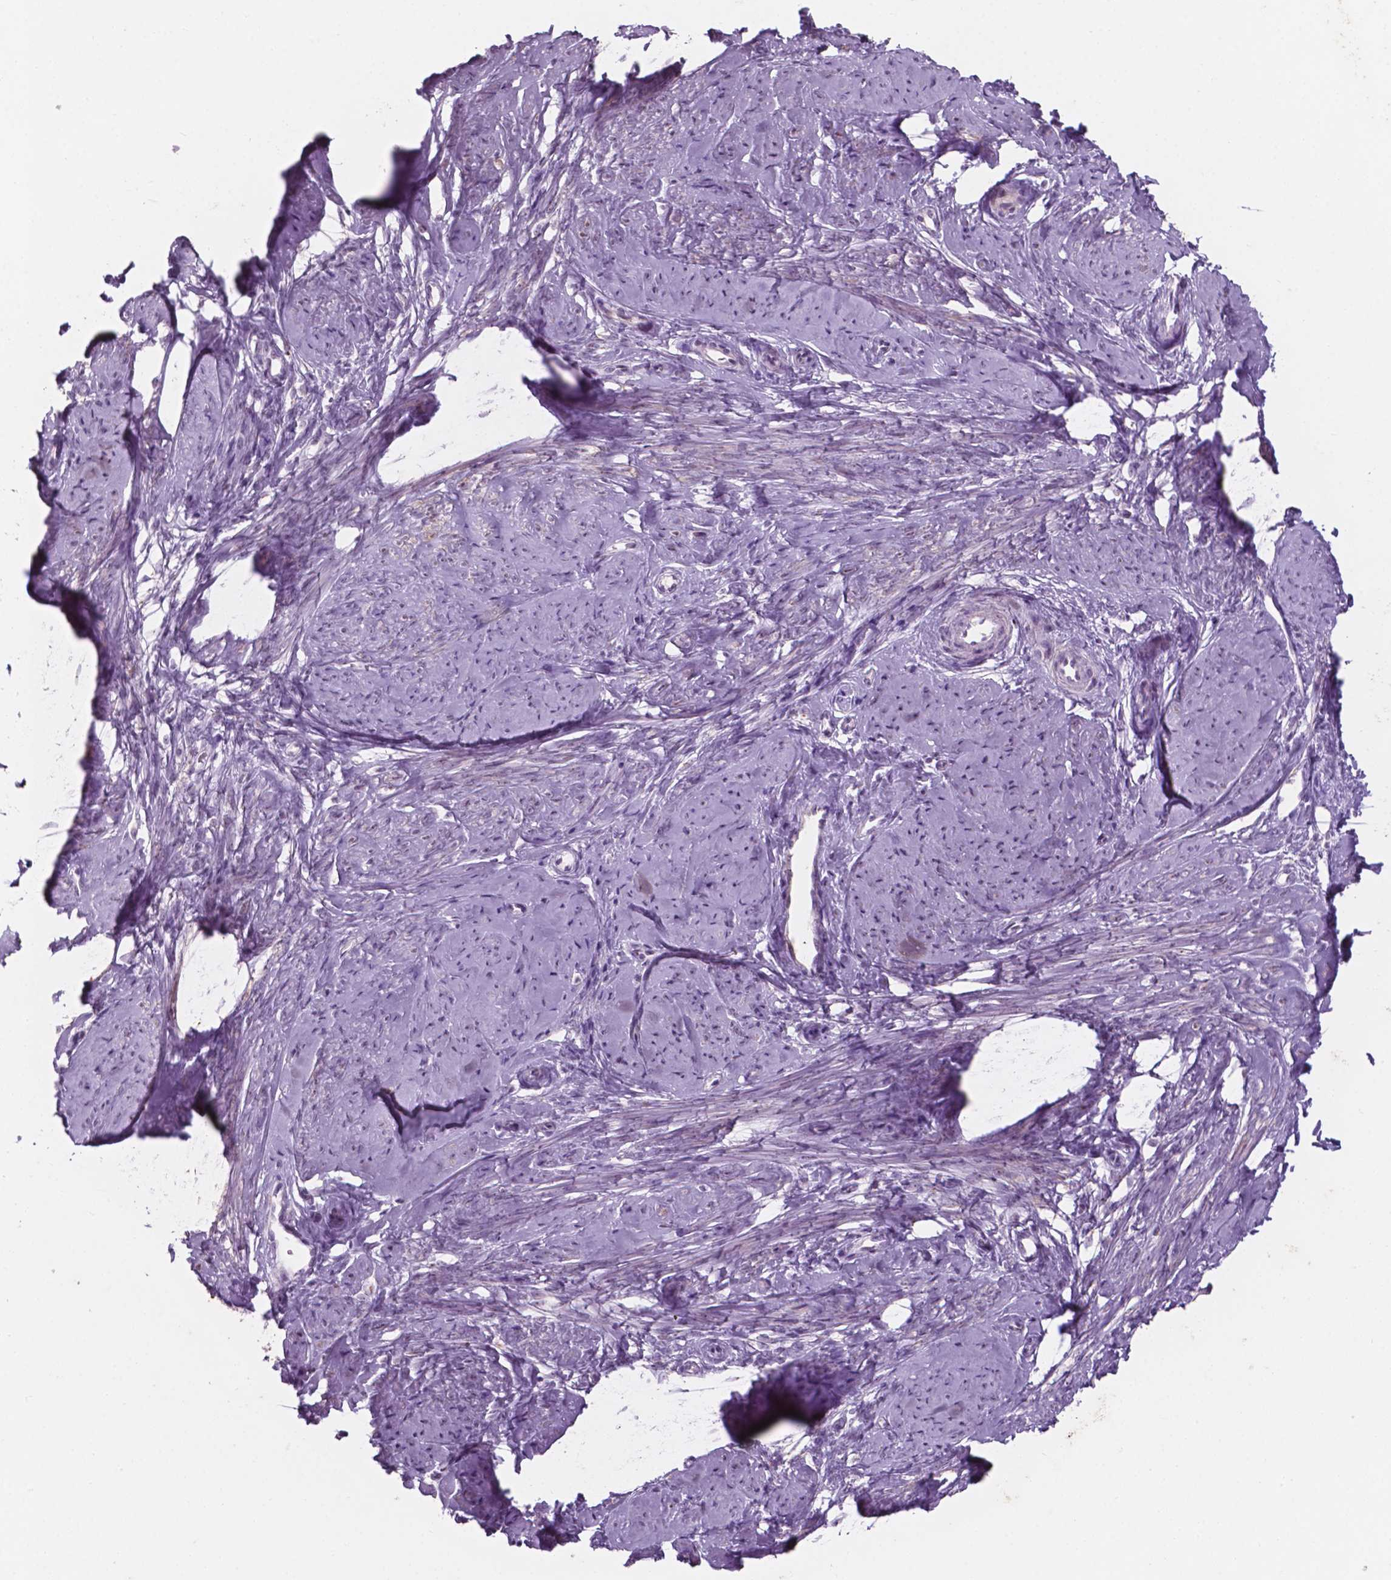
{"staining": {"intensity": "weak", "quantity": "25%-75%", "location": "cytoplasmic/membranous"}, "tissue": "smooth muscle", "cell_type": "Smooth muscle cells", "image_type": "normal", "snomed": [{"axis": "morphology", "description": "Normal tissue, NOS"}, {"axis": "topography", "description": "Smooth muscle"}], "caption": "IHC of normal human smooth muscle shows low levels of weak cytoplasmic/membranous expression in about 25%-75% of smooth muscle cells.", "gene": "ZNF853", "patient": {"sex": "female", "age": 48}}